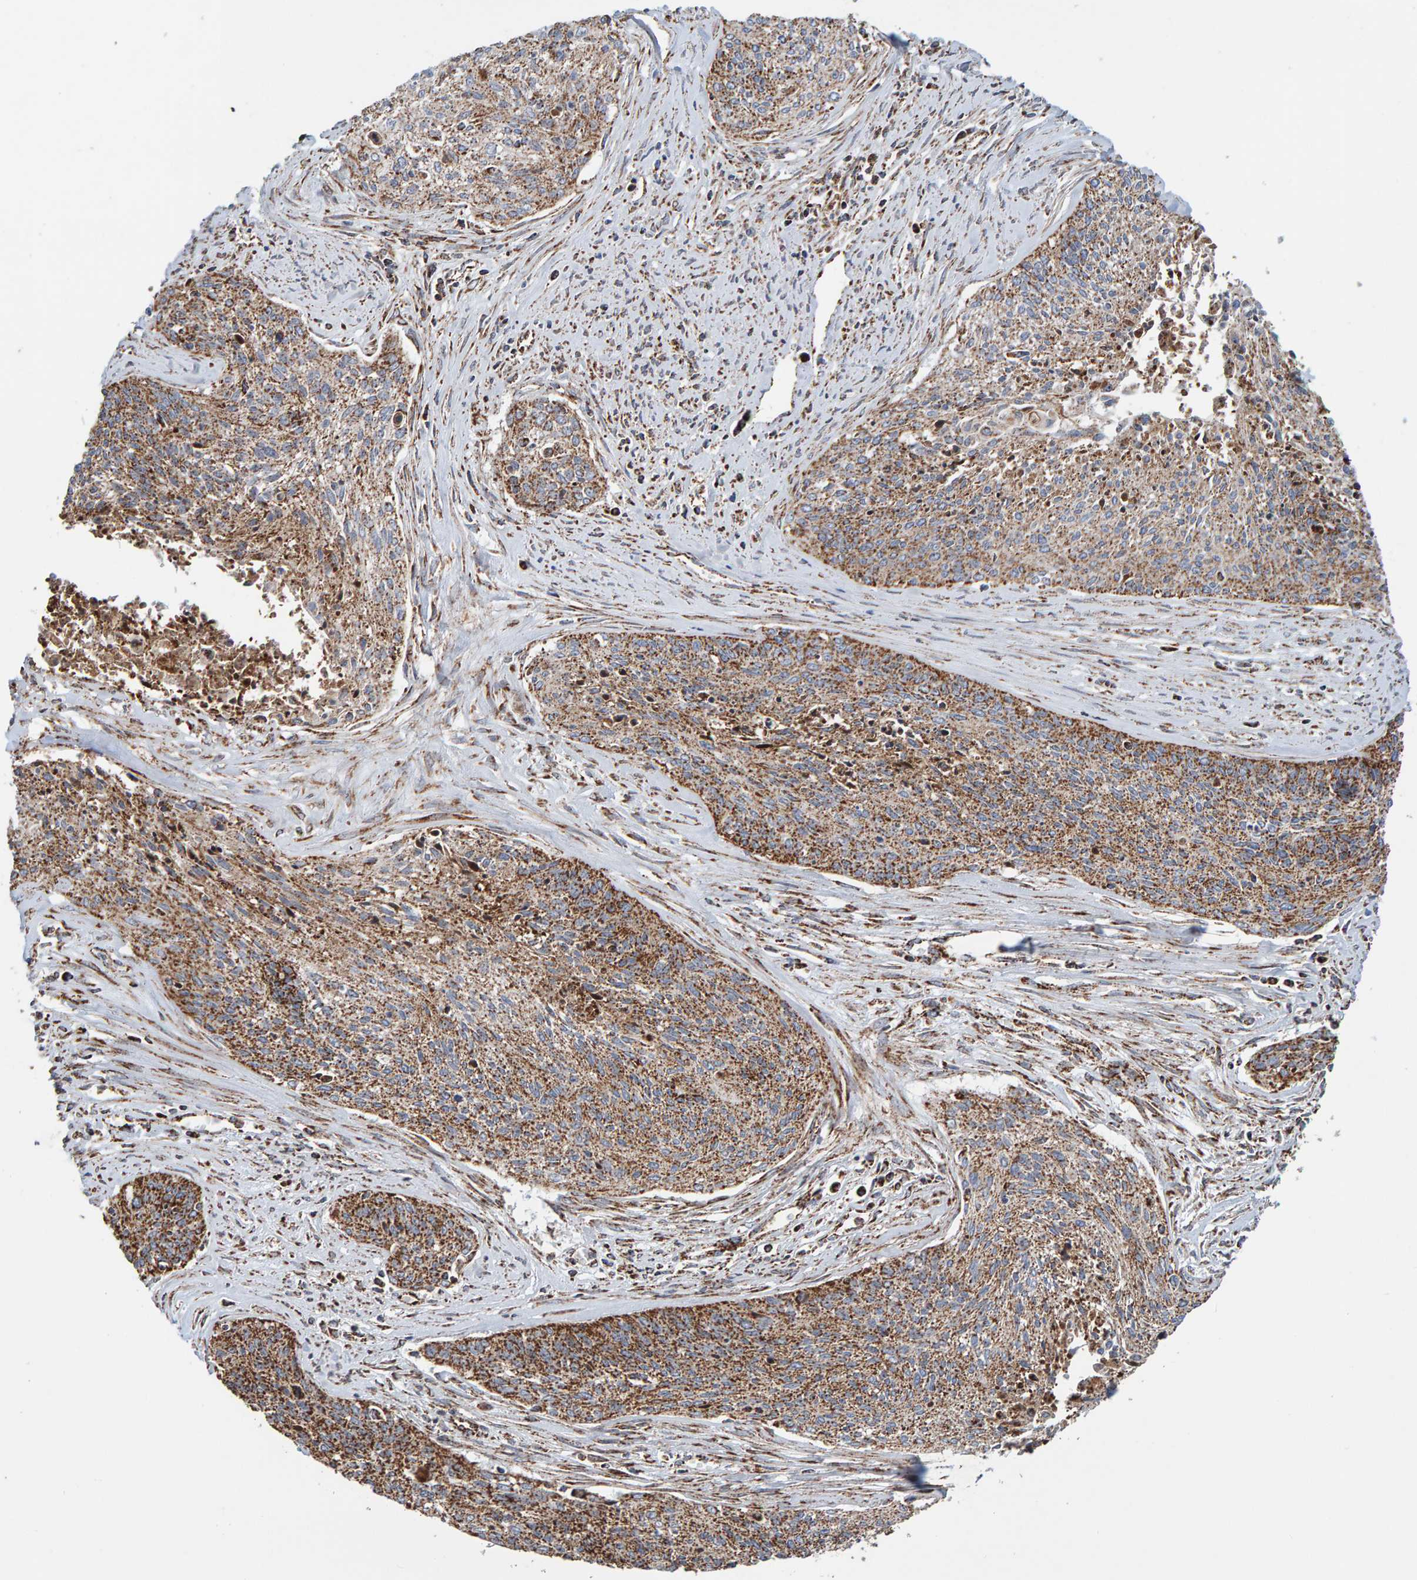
{"staining": {"intensity": "moderate", "quantity": ">75%", "location": "cytoplasmic/membranous"}, "tissue": "cervical cancer", "cell_type": "Tumor cells", "image_type": "cancer", "snomed": [{"axis": "morphology", "description": "Squamous cell carcinoma, NOS"}, {"axis": "topography", "description": "Cervix"}], "caption": "The image exhibits staining of cervical cancer, revealing moderate cytoplasmic/membranous protein staining (brown color) within tumor cells.", "gene": "MRPL45", "patient": {"sex": "female", "age": 55}}